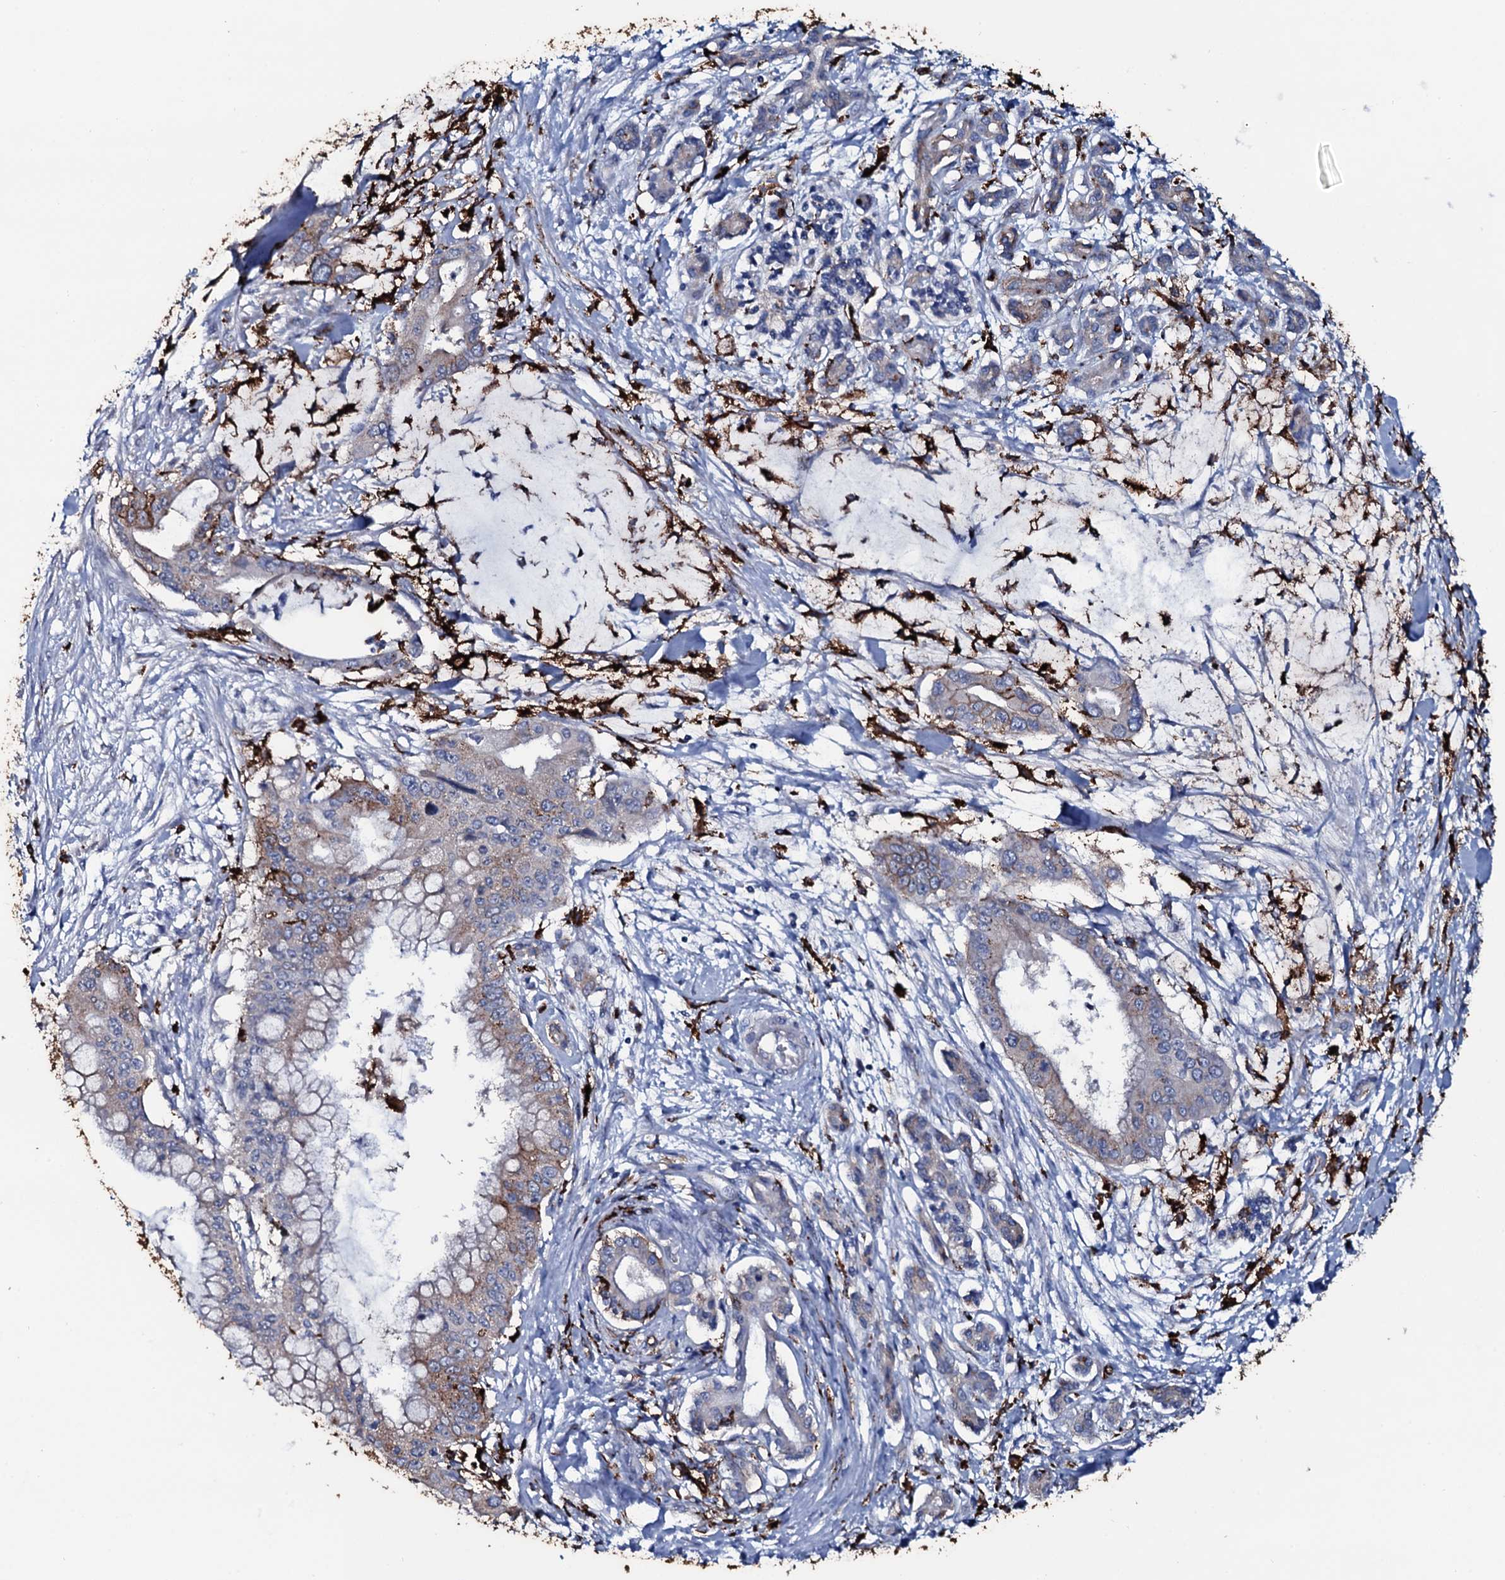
{"staining": {"intensity": "moderate", "quantity": "<25%", "location": "cytoplasmic/membranous"}, "tissue": "pancreatic cancer", "cell_type": "Tumor cells", "image_type": "cancer", "snomed": [{"axis": "morphology", "description": "Adenocarcinoma, NOS"}, {"axis": "topography", "description": "Pancreas"}], "caption": "Immunohistochemistry staining of pancreatic adenocarcinoma, which reveals low levels of moderate cytoplasmic/membranous staining in approximately <25% of tumor cells indicating moderate cytoplasmic/membranous protein expression. The staining was performed using DAB (3,3'-diaminobenzidine) (brown) for protein detection and nuclei were counterstained in hematoxylin (blue).", "gene": "OSBPL2", "patient": {"sex": "male", "age": 46}}